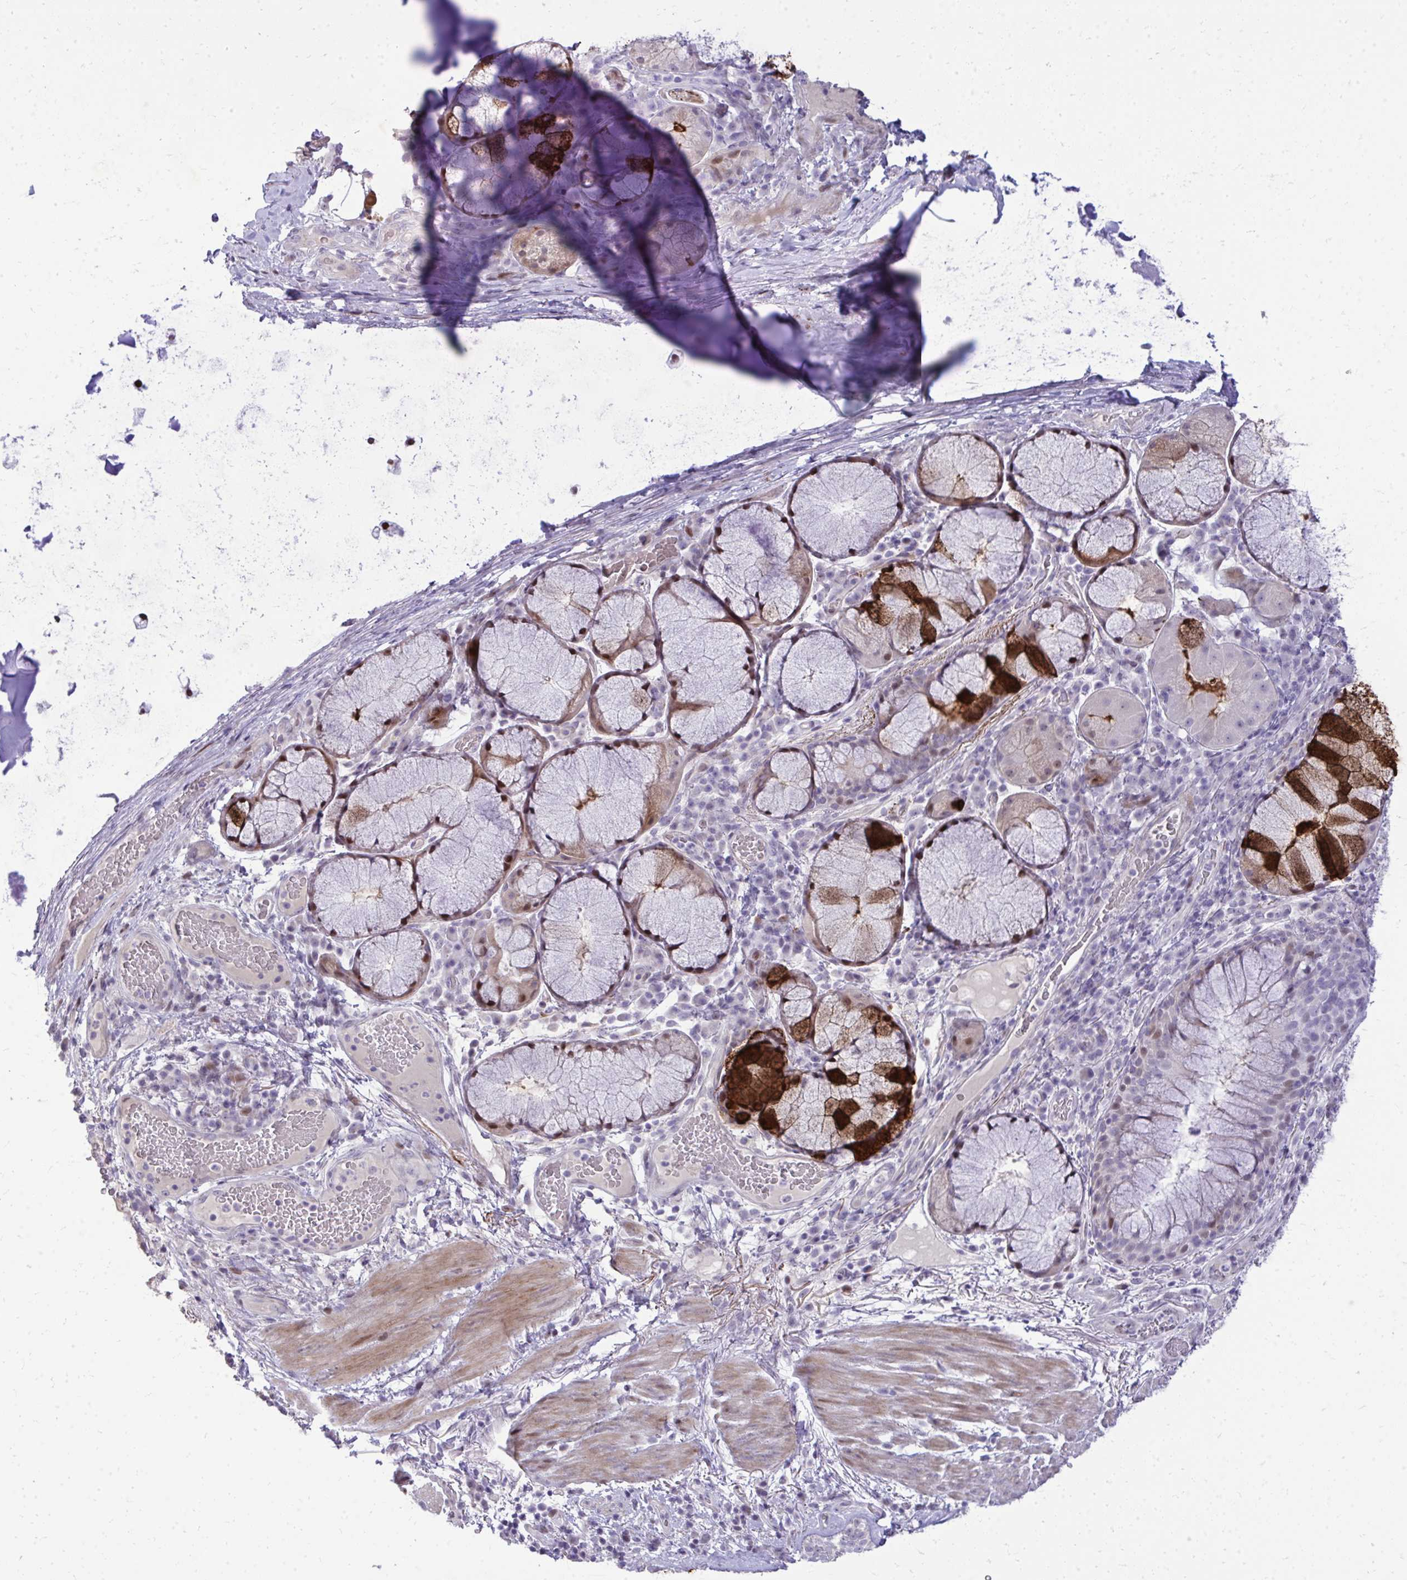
{"staining": {"intensity": "weak", "quantity": "<25%", "location": "nuclear"}, "tissue": "bronchus", "cell_type": "Respiratory epithelial cells", "image_type": "normal", "snomed": [{"axis": "morphology", "description": "Normal tissue, NOS"}, {"axis": "topography", "description": "Lymph node"}, {"axis": "topography", "description": "Bronchus"}], "caption": "Immunohistochemistry (IHC) image of normal bronchus stained for a protein (brown), which shows no positivity in respiratory epithelial cells.", "gene": "DLX4", "patient": {"sex": "male", "age": 56}}